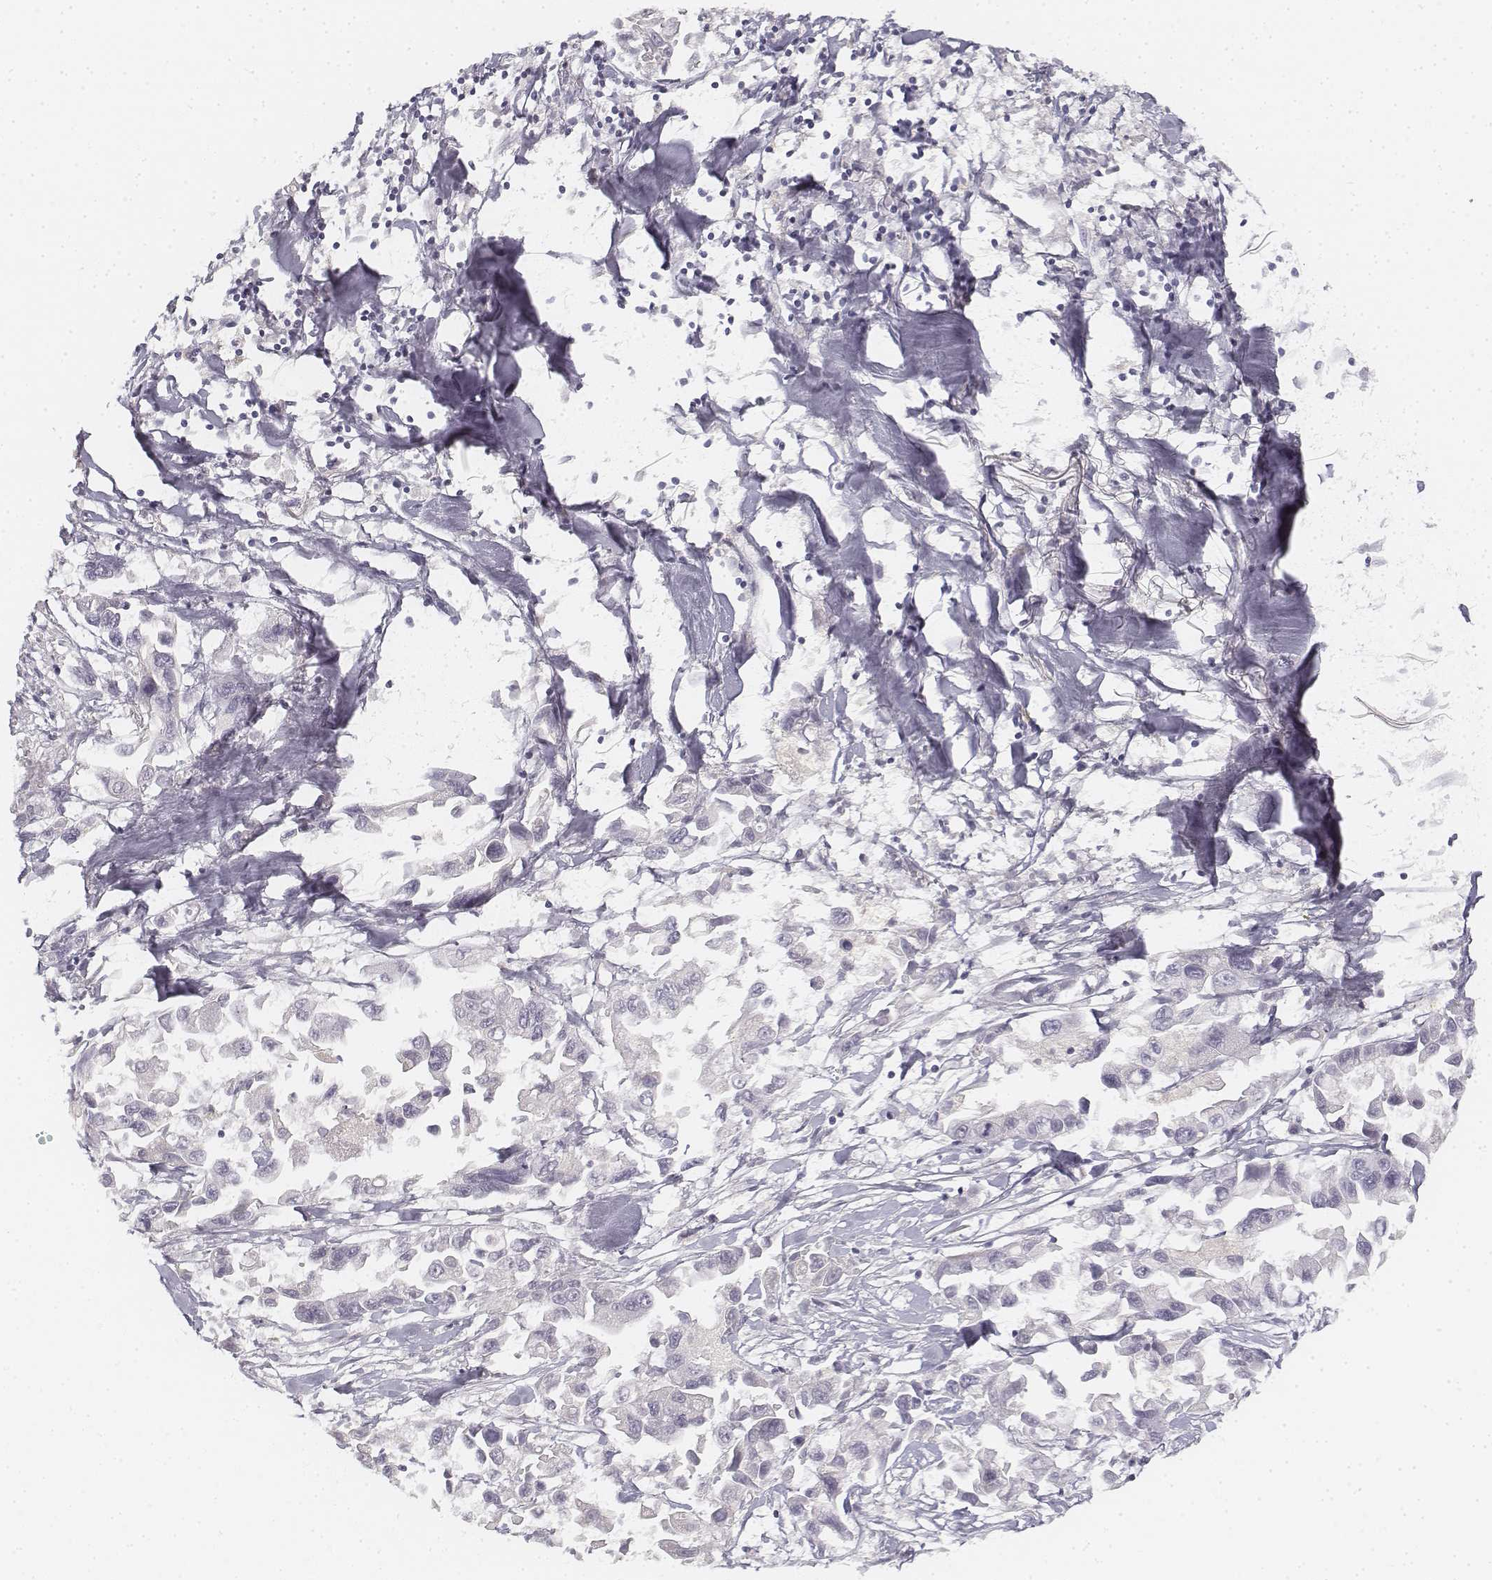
{"staining": {"intensity": "negative", "quantity": "none", "location": "none"}, "tissue": "pancreatic cancer", "cell_type": "Tumor cells", "image_type": "cancer", "snomed": [{"axis": "morphology", "description": "Adenocarcinoma, NOS"}, {"axis": "topography", "description": "Pancreas"}], "caption": "This is an immunohistochemistry (IHC) image of pancreatic cancer (adenocarcinoma). There is no staining in tumor cells.", "gene": "DSG4", "patient": {"sex": "female", "age": 83}}